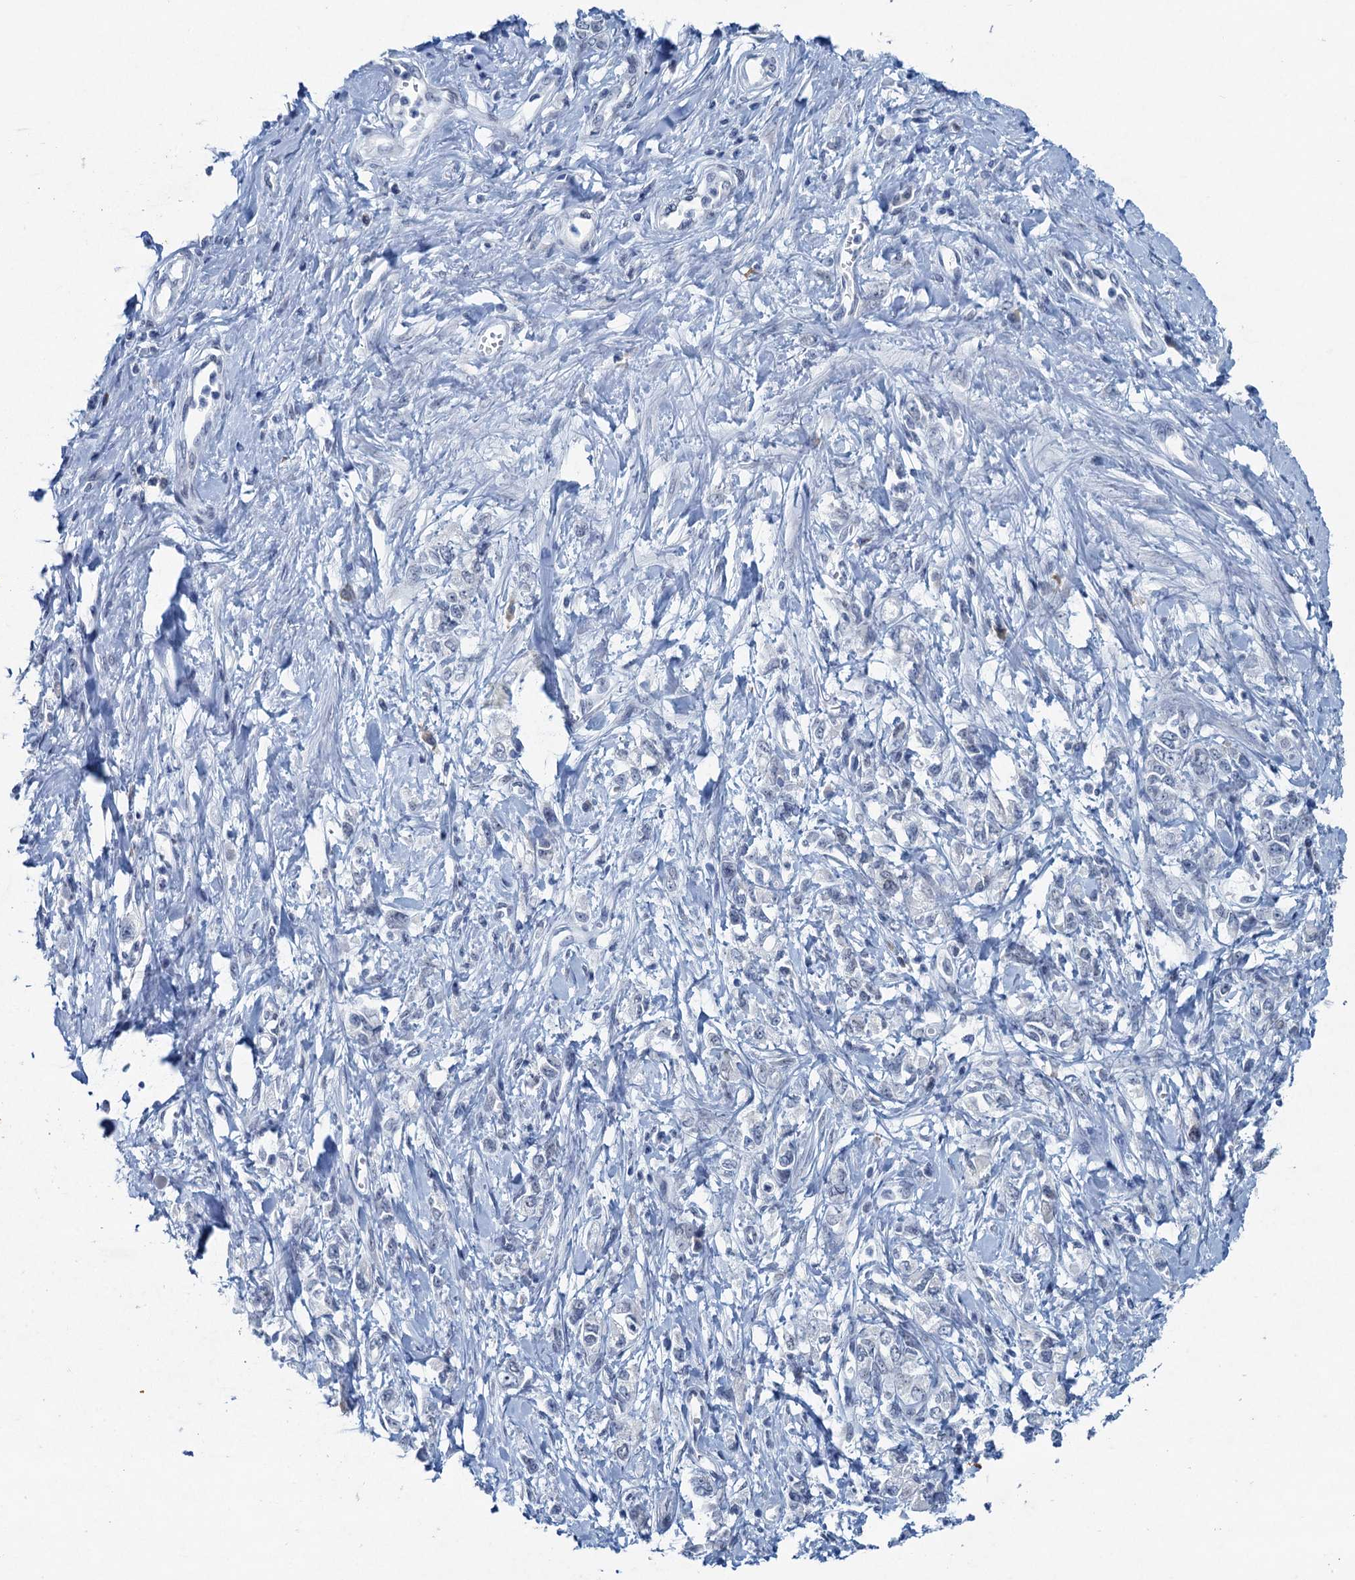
{"staining": {"intensity": "negative", "quantity": "none", "location": "none"}, "tissue": "stomach cancer", "cell_type": "Tumor cells", "image_type": "cancer", "snomed": [{"axis": "morphology", "description": "Adenocarcinoma, NOS"}, {"axis": "topography", "description": "Stomach"}], "caption": "DAB immunohistochemical staining of human stomach adenocarcinoma displays no significant expression in tumor cells. (Stains: DAB immunohistochemistry (IHC) with hematoxylin counter stain, Microscopy: brightfield microscopy at high magnification).", "gene": "HAPSTR1", "patient": {"sex": "female", "age": 76}}